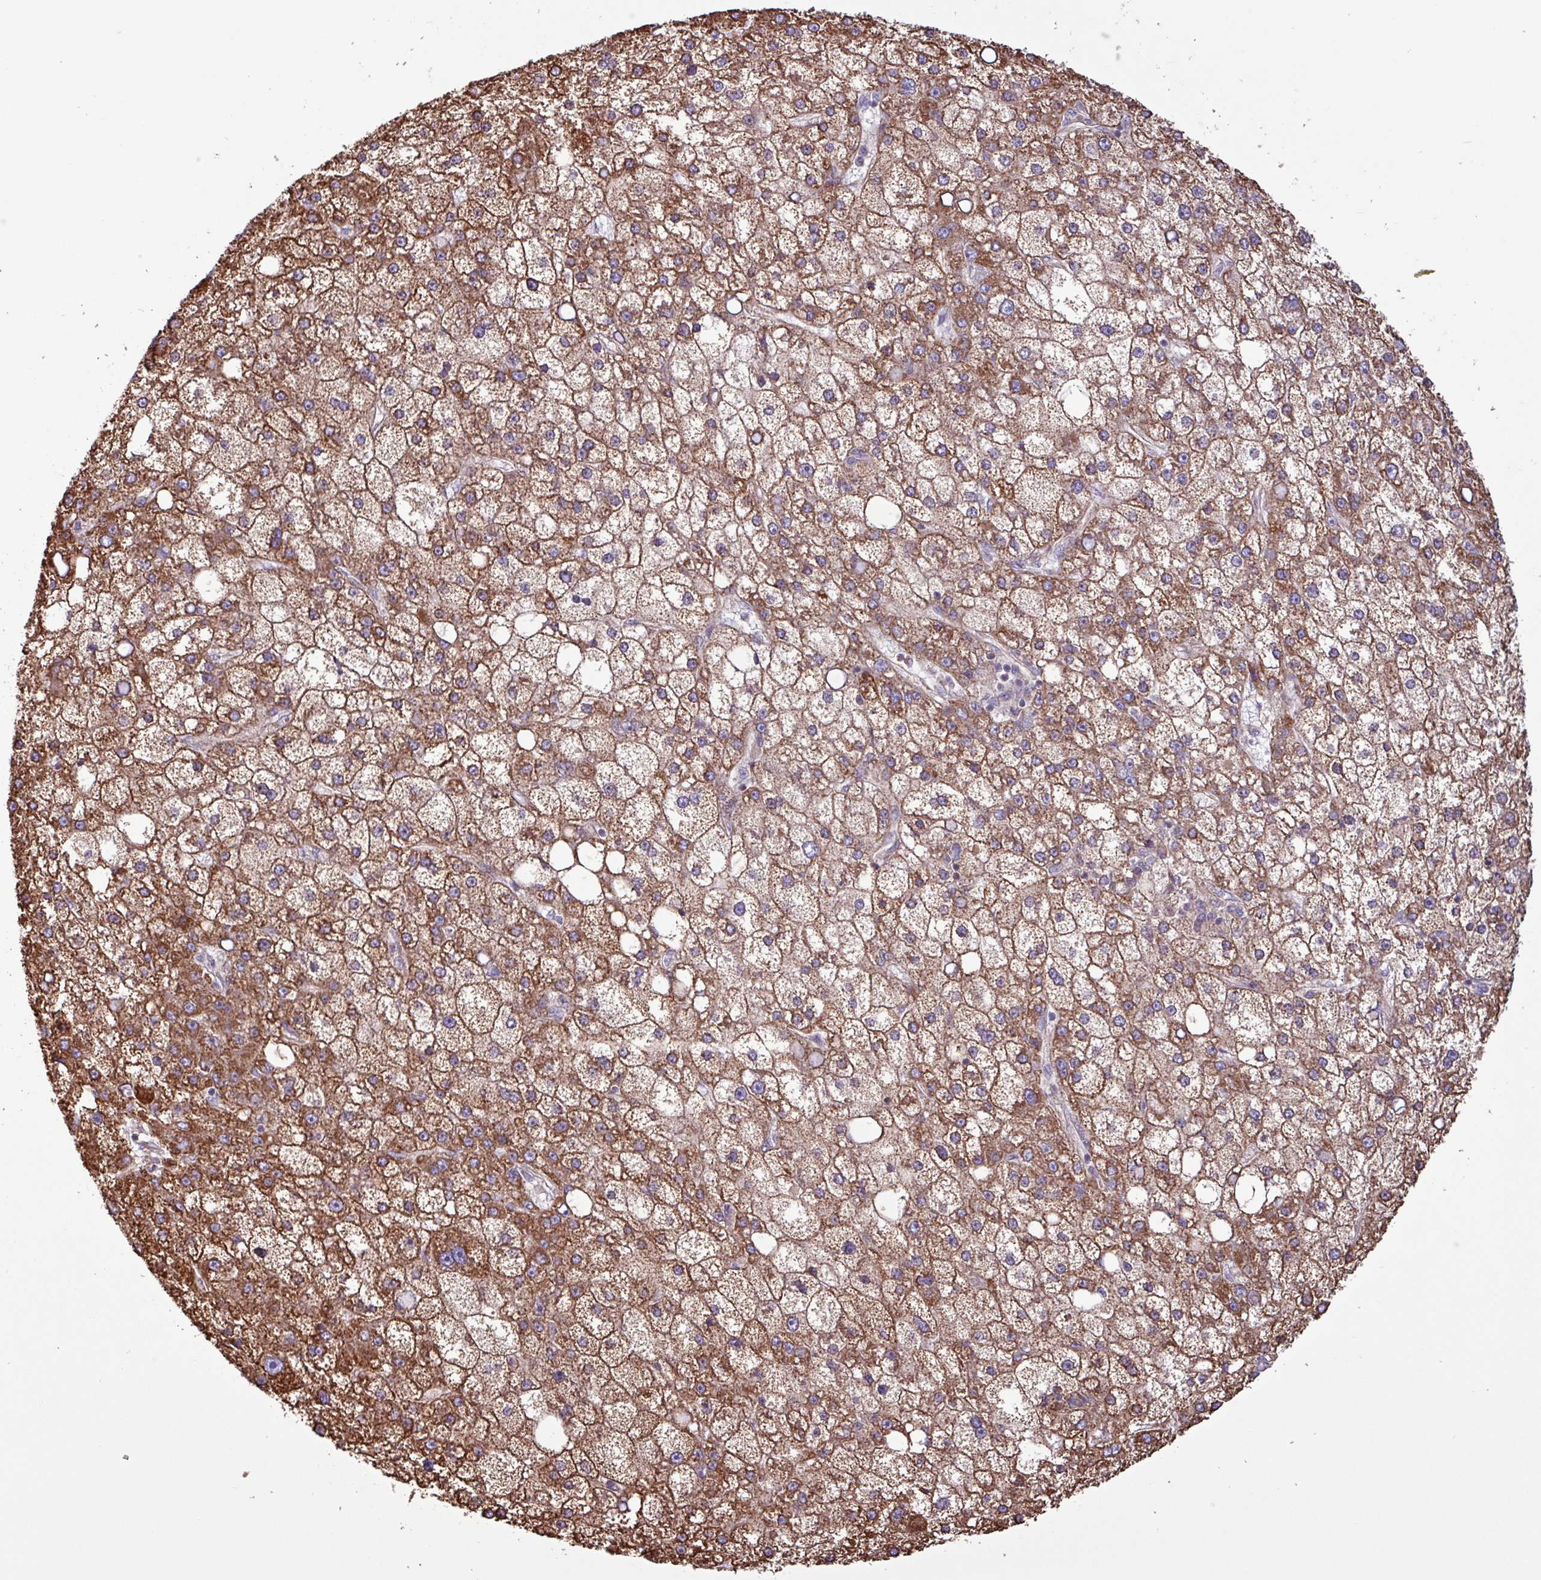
{"staining": {"intensity": "strong", "quantity": ">75%", "location": "cytoplasmic/membranous"}, "tissue": "liver cancer", "cell_type": "Tumor cells", "image_type": "cancer", "snomed": [{"axis": "morphology", "description": "Carcinoma, Hepatocellular, NOS"}, {"axis": "topography", "description": "Liver"}], "caption": "Human liver hepatocellular carcinoma stained with a brown dye reveals strong cytoplasmic/membranous positive staining in about >75% of tumor cells.", "gene": "RTL3", "patient": {"sex": "male", "age": 67}}